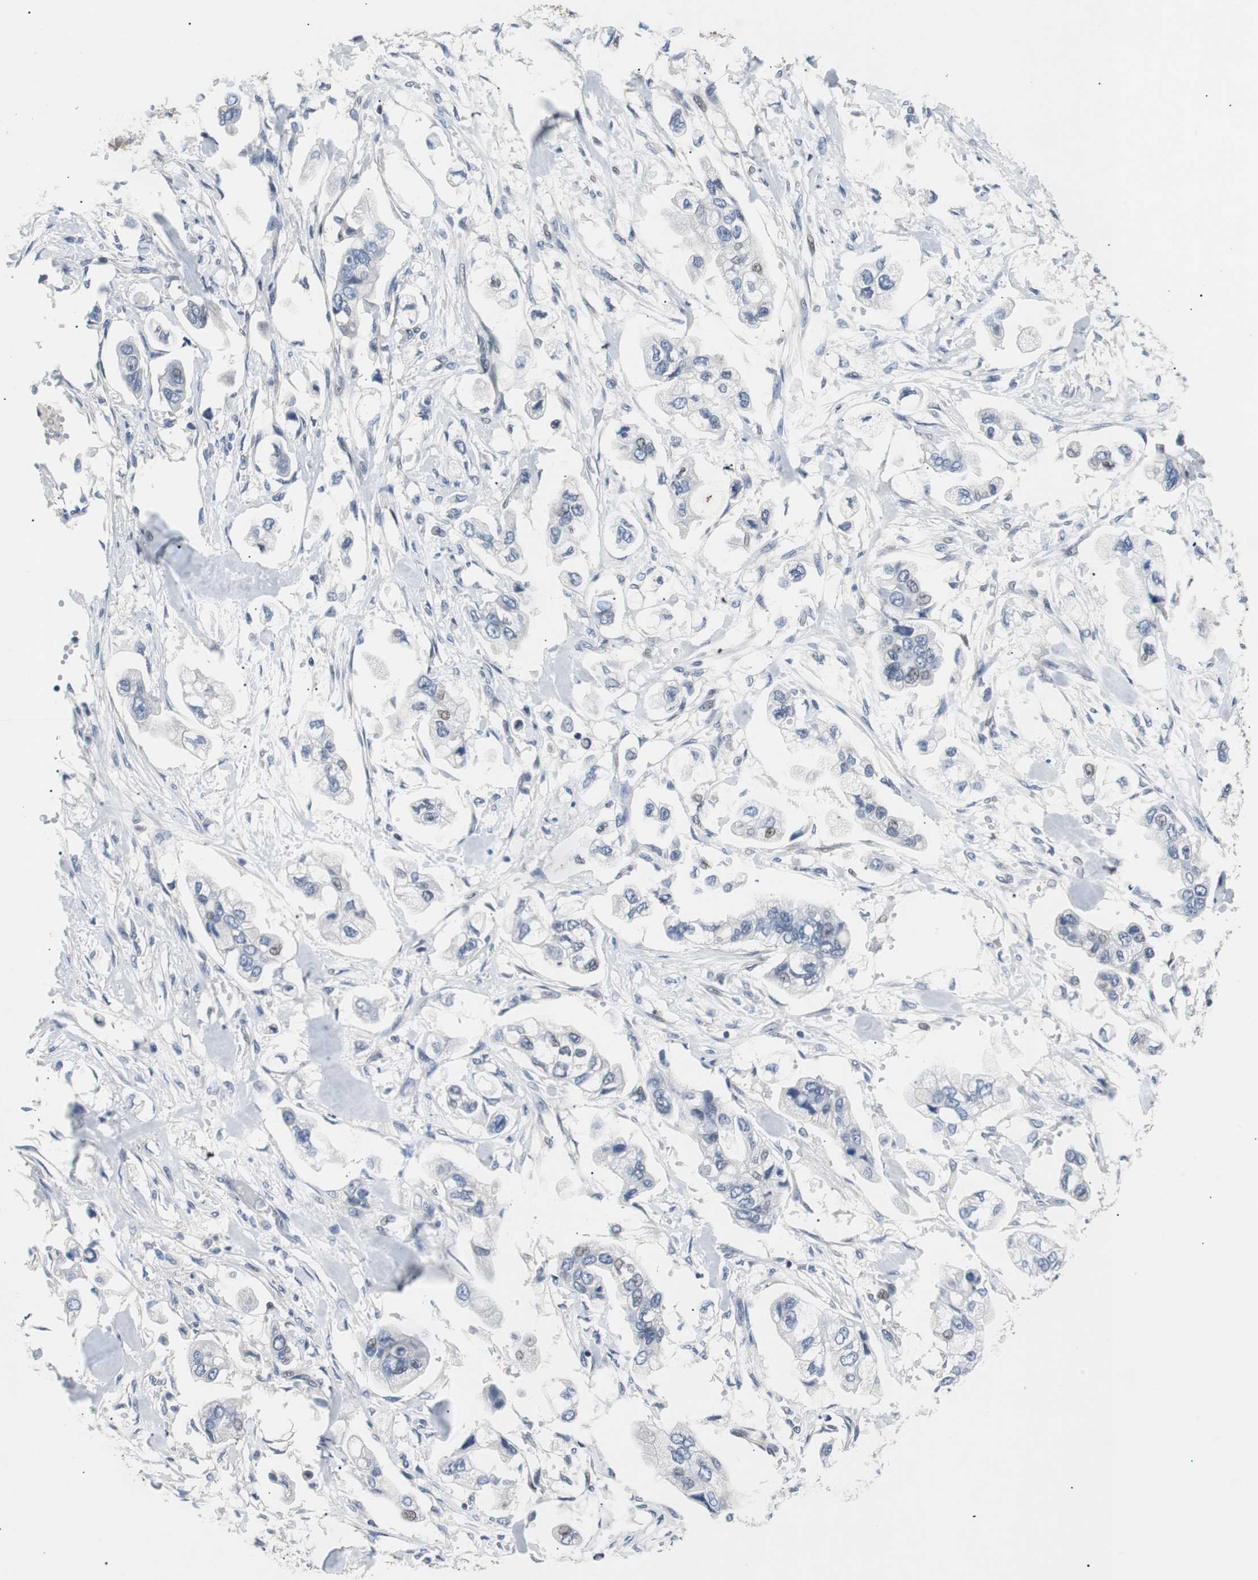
{"staining": {"intensity": "negative", "quantity": "none", "location": "none"}, "tissue": "stomach cancer", "cell_type": "Tumor cells", "image_type": "cancer", "snomed": [{"axis": "morphology", "description": "Adenocarcinoma, NOS"}, {"axis": "topography", "description": "Stomach"}], "caption": "Immunohistochemical staining of human stomach adenocarcinoma displays no significant staining in tumor cells.", "gene": "MAP2K4", "patient": {"sex": "male", "age": 62}}